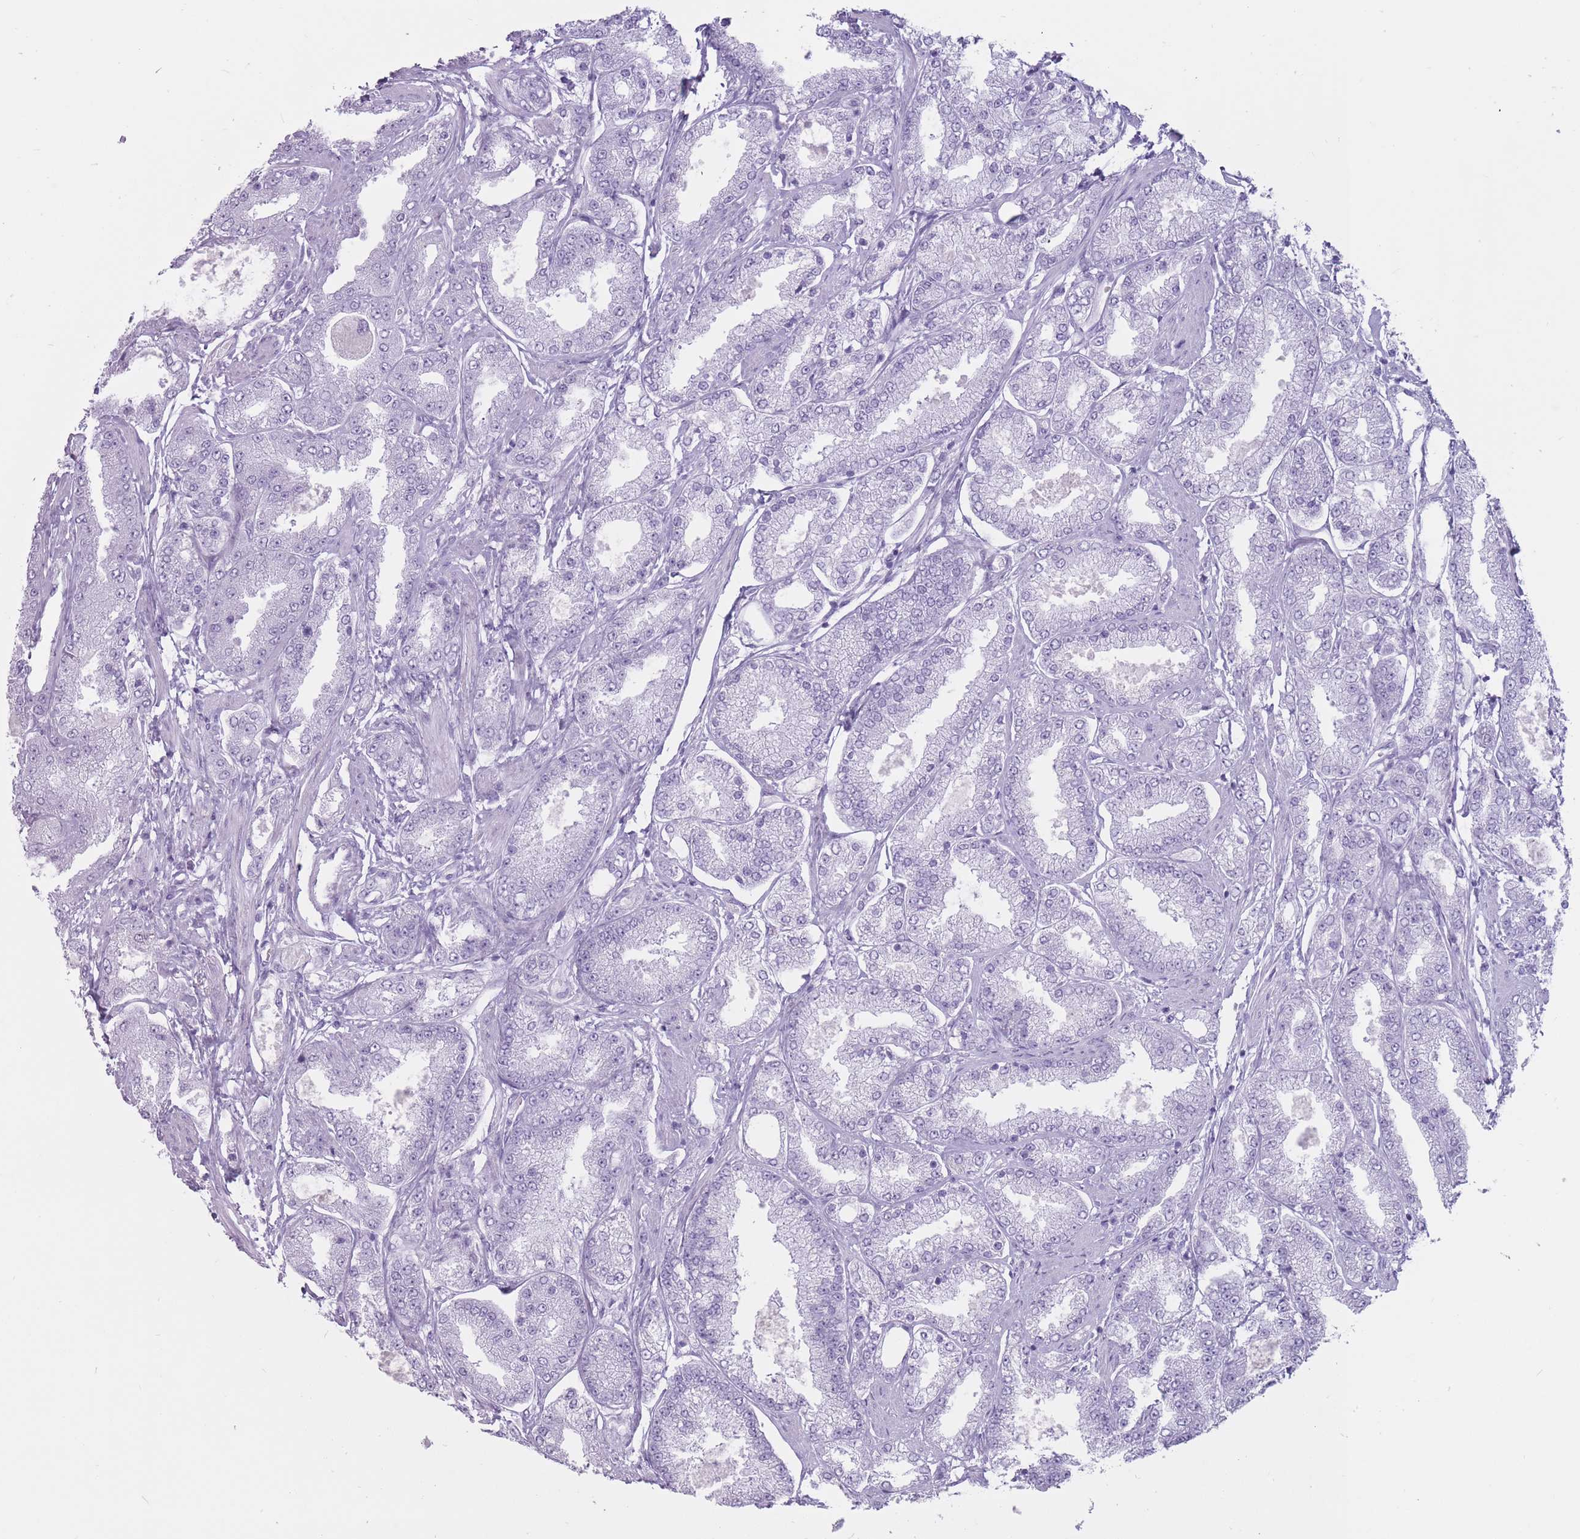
{"staining": {"intensity": "negative", "quantity": "none", "location": "none"}, "tissue": "prostate cancer", "cell_type": "Tumor cells", "image_type": "cancer", "snomed": [{"axis": "morphology", "description": "Adenocarcinoma, High grade"}, {"axis": "topography", "description": "Prostate"}], "caption": "Micrograph shows no significant protein staining in tumor cells of prostate high-grade adenocarcinoma. Nuclei are stained in blue.", "gene": "PNMA3", "patient": {"sex": "male", "age": 69}}